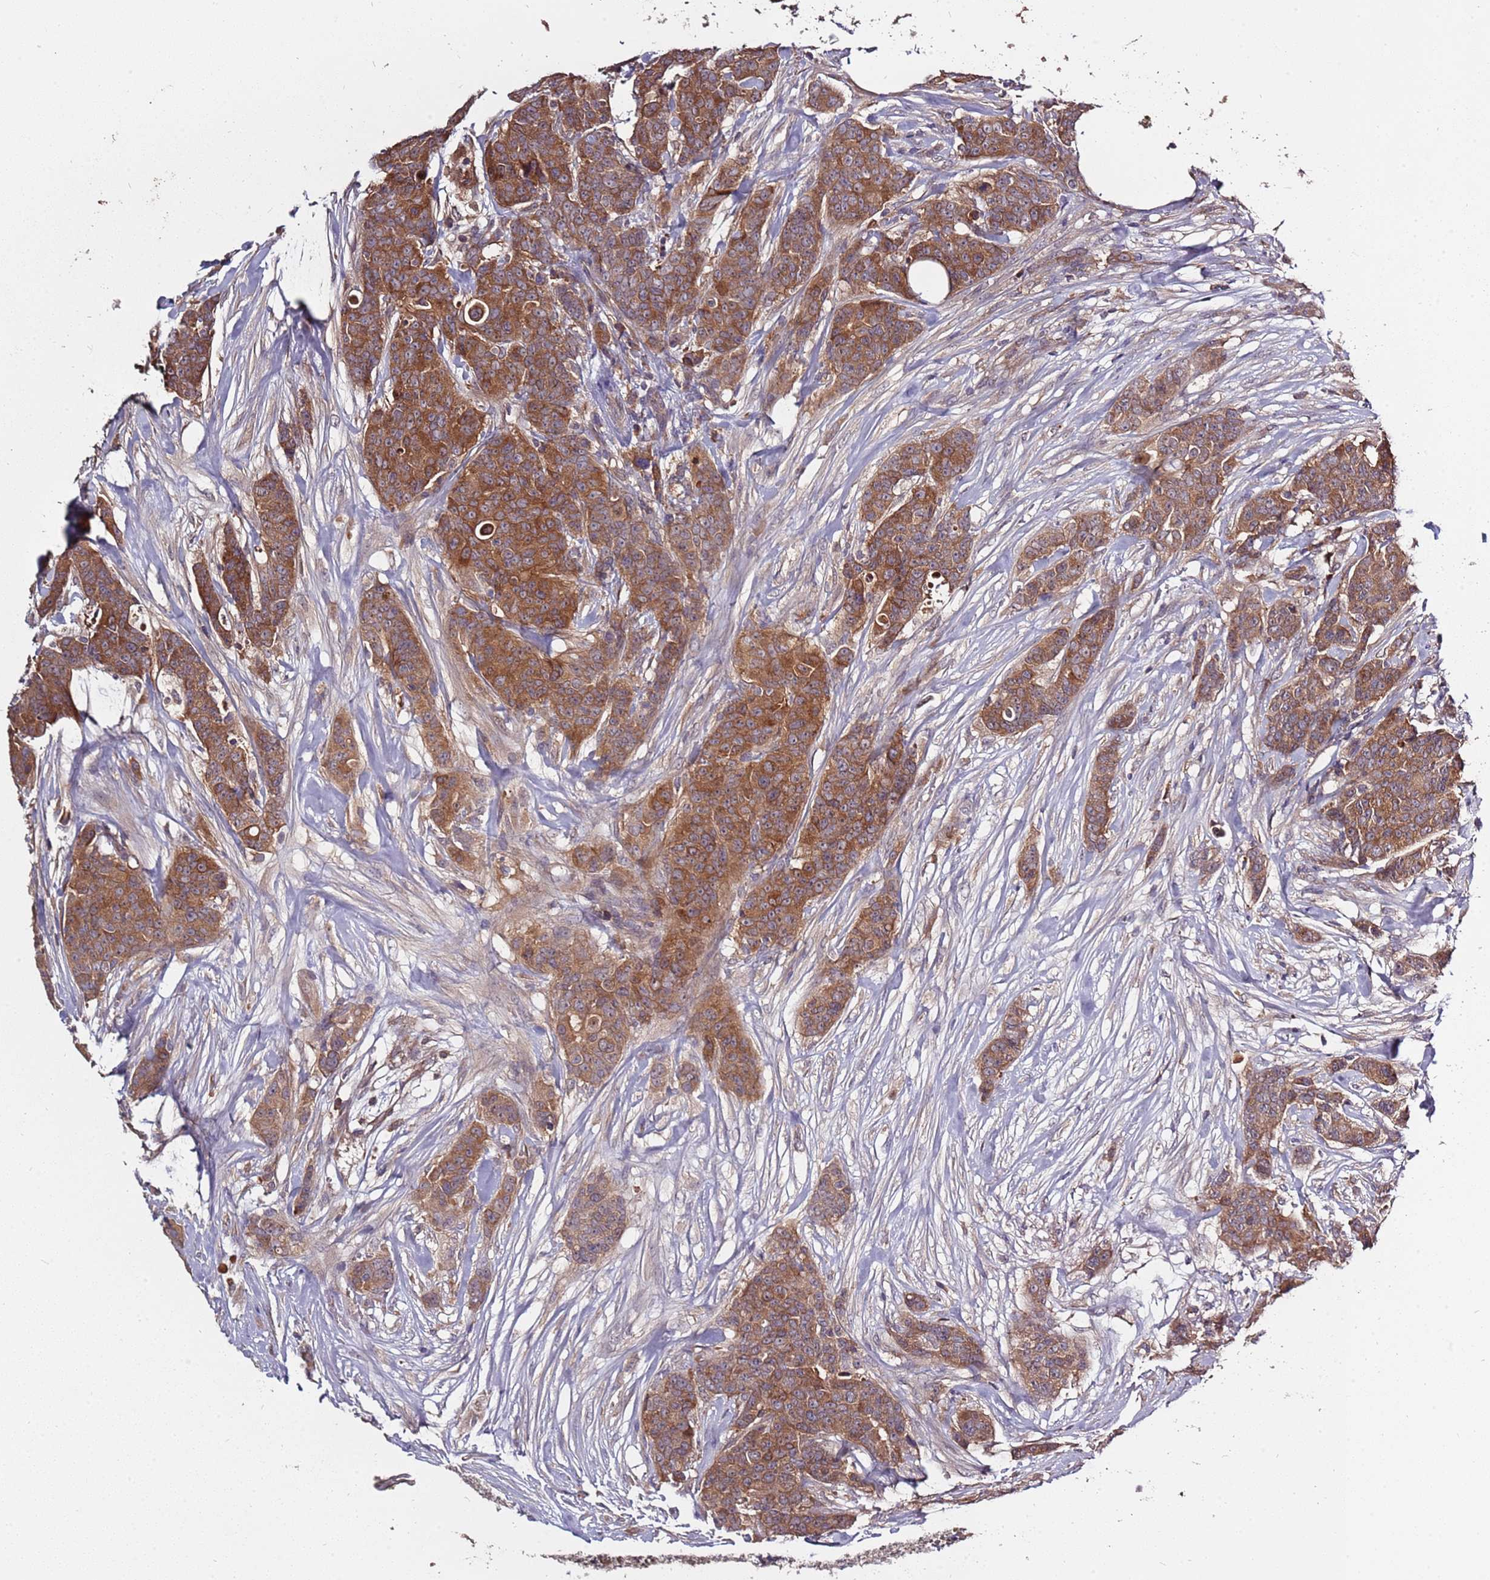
{"staining": {"intensity": "moderate", "quantity": ">75%", "location": "cytoplasmic/membranous"}, "tissue": "breast cancer", "cell_type": "Tumor cells", "image_type": "cancer", "snomed": [{"axis": "morphology", "description": "Duct carcinoma"}, {"axis": "topography", "description": "Breast"}], "caption": "The immunohistochemical stain shows moderate cytoplasmic/membranous positivity in tumor cells of breast cancer tissue.", "gene": "USP32", "patient": {"sex": "female", "age": 40}}